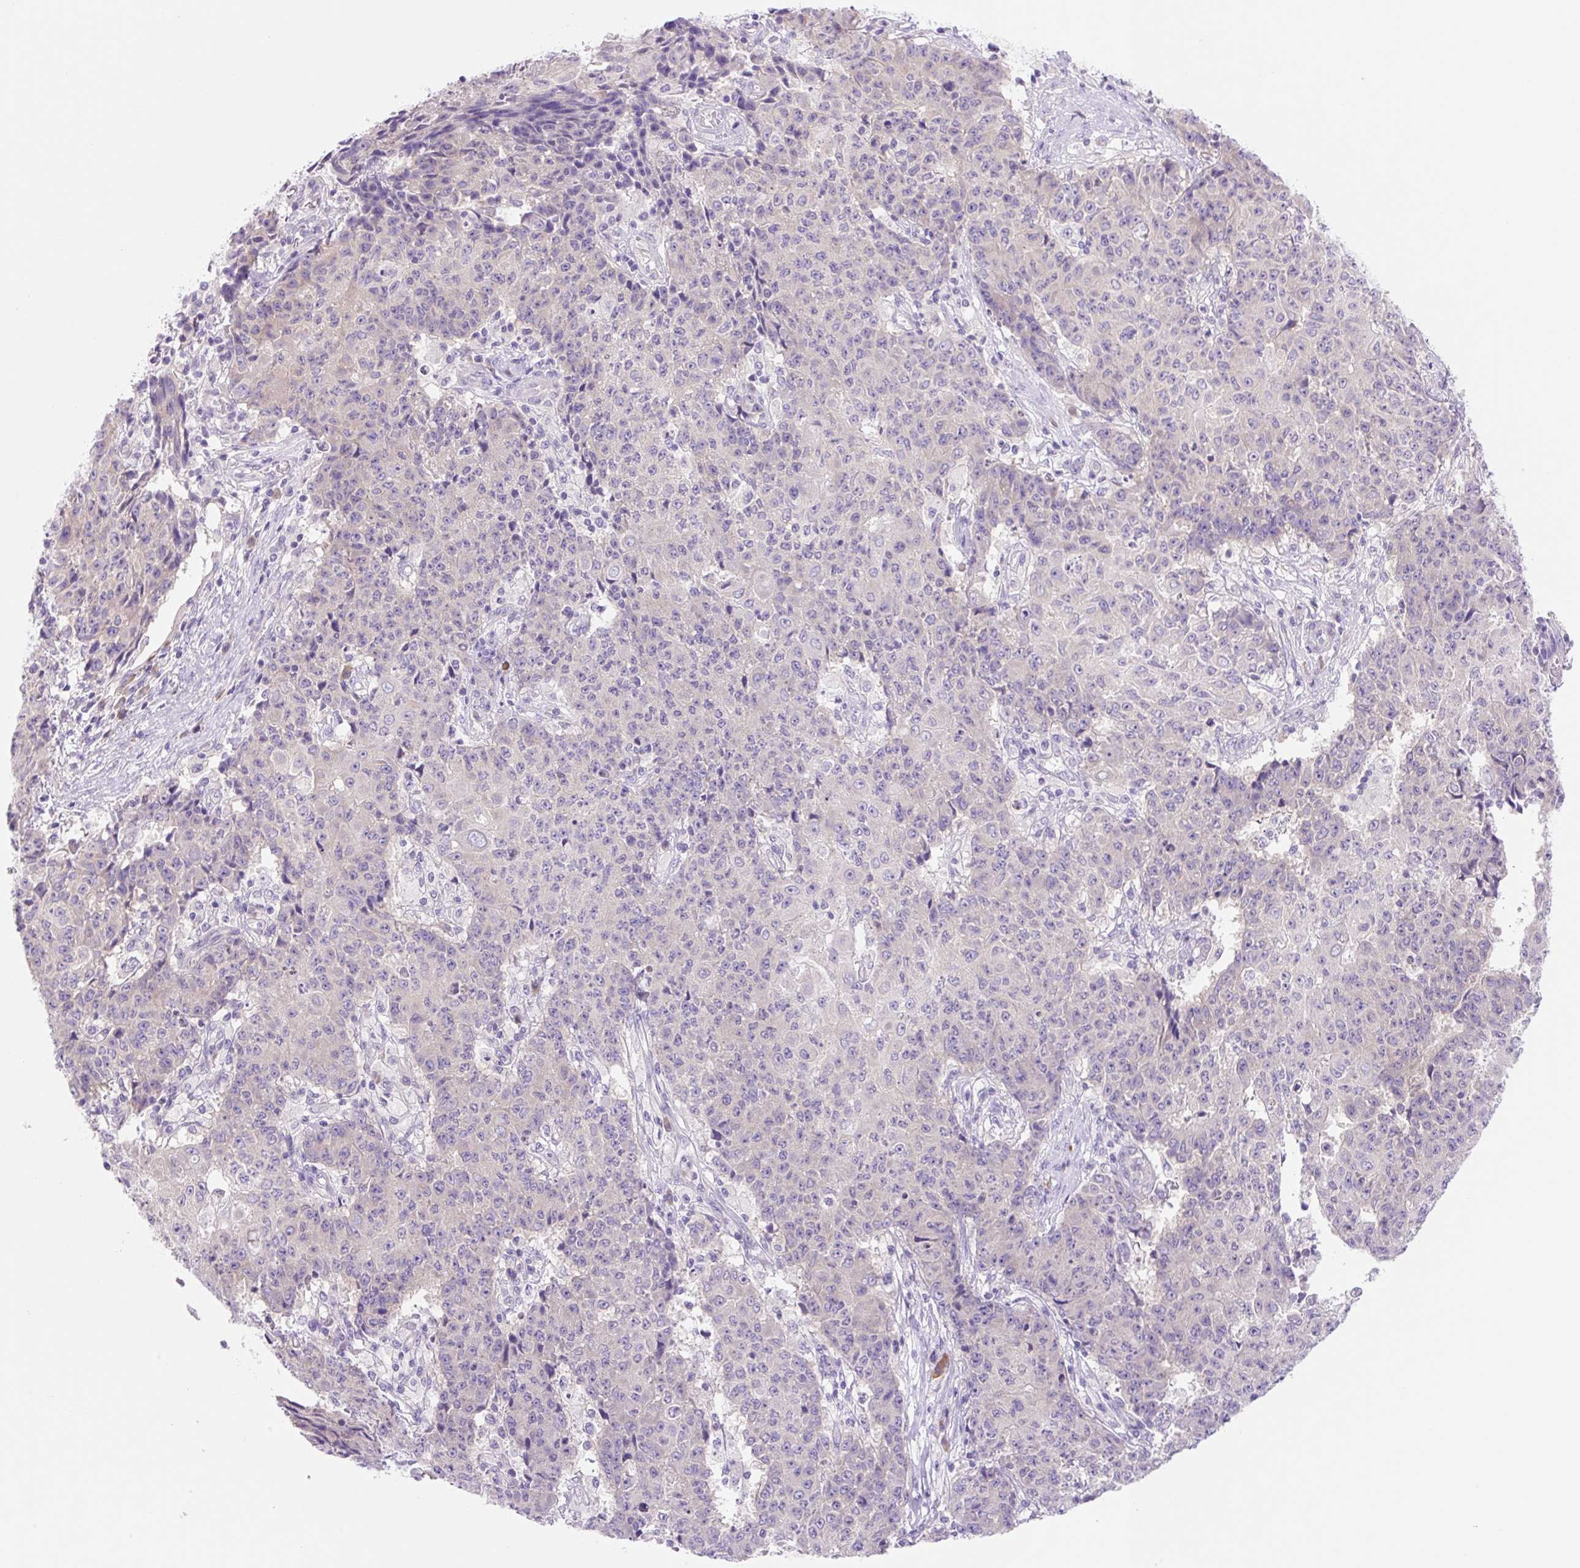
{"staining": {"intensity": "negative", "quantity": "none", "location": "none"}, "tissue": "ovarian cancer", "cell_type": "Tumor cells", "image_type": "cancer", "snomed": [{"axis": "morphology", "description": "Carcinoma, endometroid"}, {"axis": "topography", "description": "Ovary"}], "caption": "Immunohistochemistry image of human endometroid carcinoma (ovarian) stained for a protein (brown), which demonstrates no staining in tumor cells. (Brightfield microscopy of DAB (3,3'-diaminobenzidine) IHC at high magnification).", "gene": "CELF6", "patient": {"sex": "female", "age": 42}}